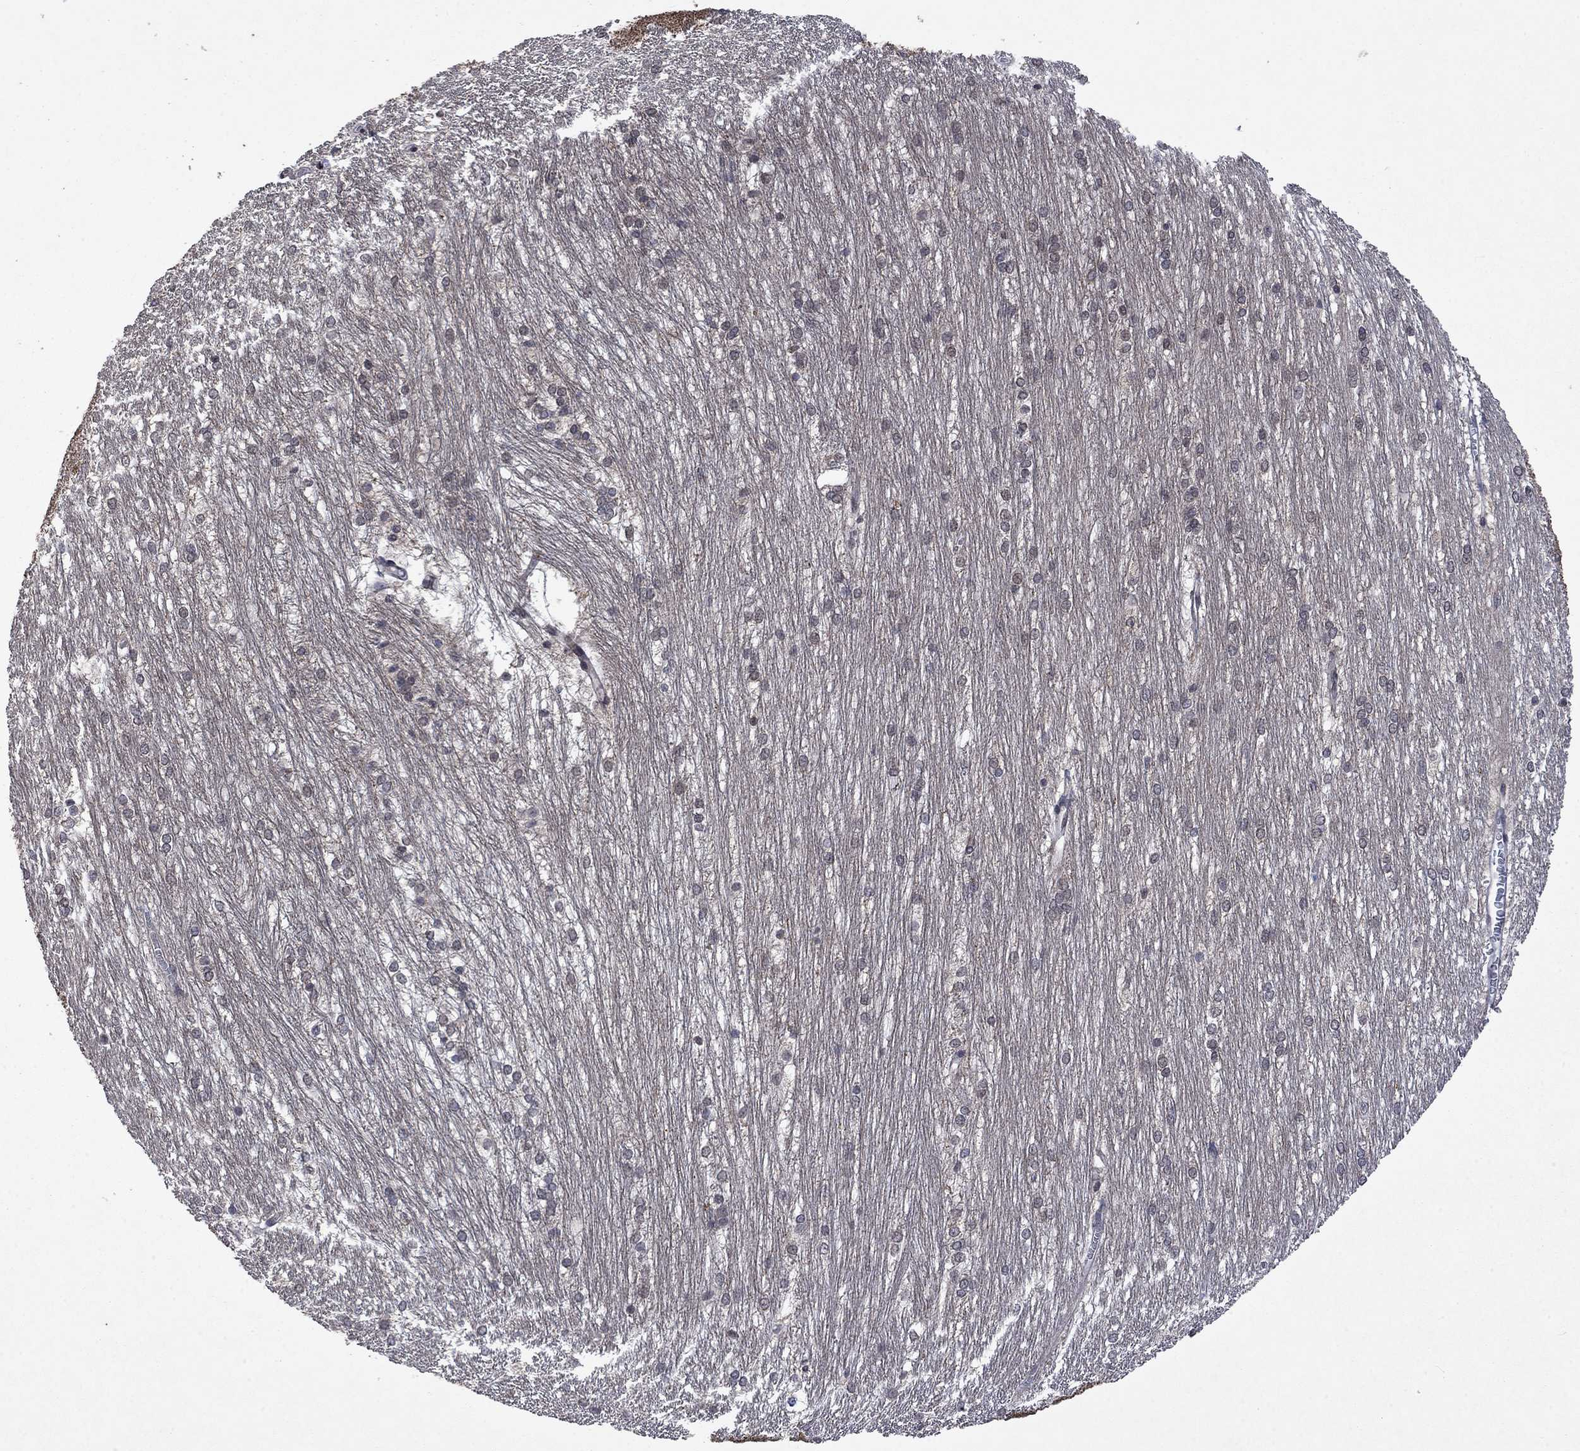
{"staining": {"intensity": "moderate", "quantity": "<25%", "location": "nuclear"}, "tissue": "hippocampus", "cell_type": "Glial cells", "image_type": "normal", "snomed": [{"axis": "morphology", "description": "Normal tissue, NOS"}, {"axis": "topography", "description": "Cerebral cortex"}, {"axis": "topography", "description": "Hippocampus"}], "caption": "The micrograph demonstrates immunohistochemical staining of normal hippocampus. There is moderate nuclear staining is present in approximately <25% of glial cells. Nuclei are stained in blue.", "gene": "PPP1R9A", "patient": {"sex": "female", "age": 19}}